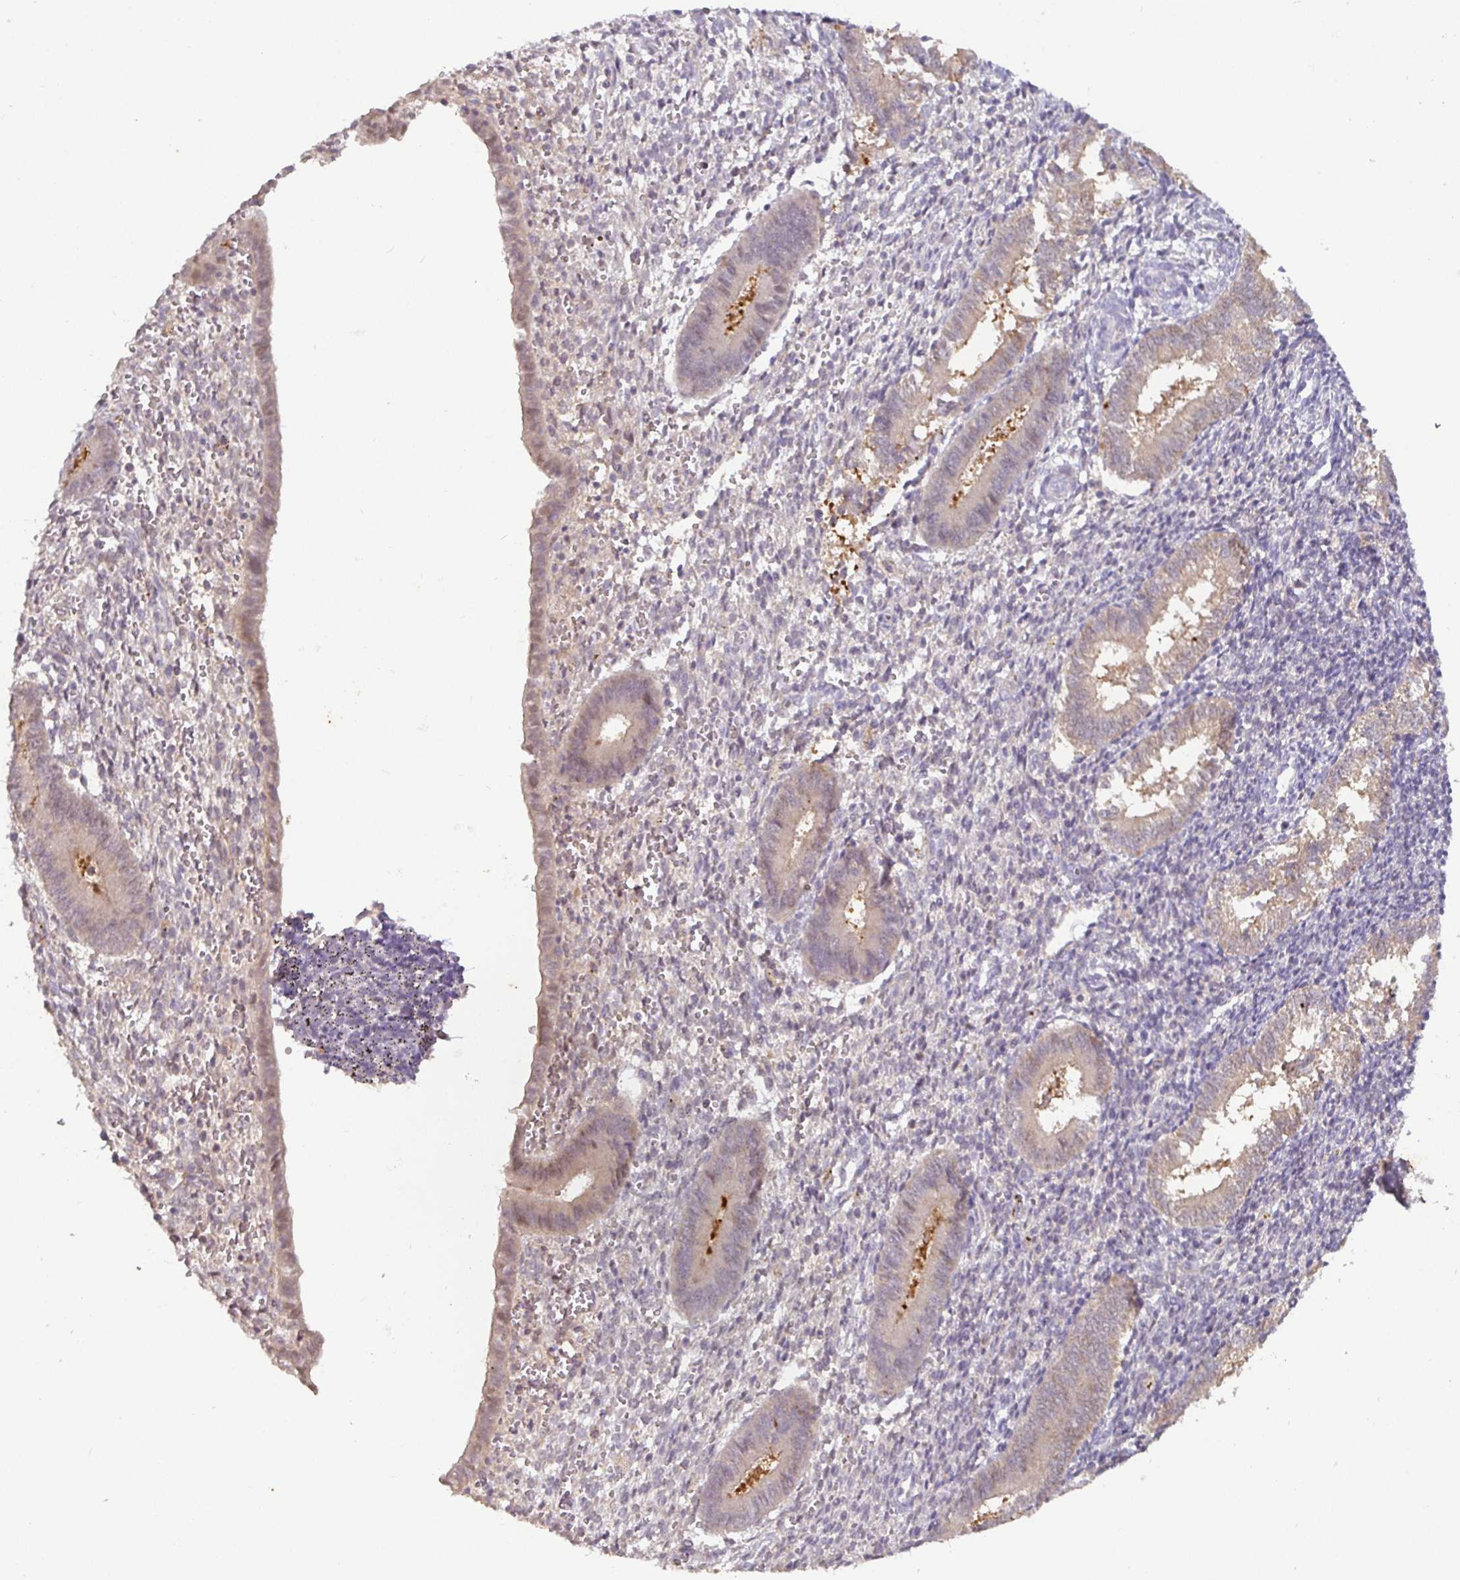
{"staining": {"intensity": "negative", "quantity": "none", "location": "none"}, "tissue": "endometrium", "cell_type": "Cells in endometrial stroma", "image_type": "normal", "snomed": [{"axis": "morphology", "description": "Normal tissue, NOS"}, {"axis": "topography", "description": "Endometrium"}], "caption": "An immunohistochemistry histopathology image of unremarkable endometrium is shown. There is no staining in cells in endometrial stroma of endometrium. (DAB (3,3'-diaminobenzidine) IHC visualized using brightfield microscopy, high magnification).", "gene": "SHISA4", "patient": {"sex": "female", "age": 25}}